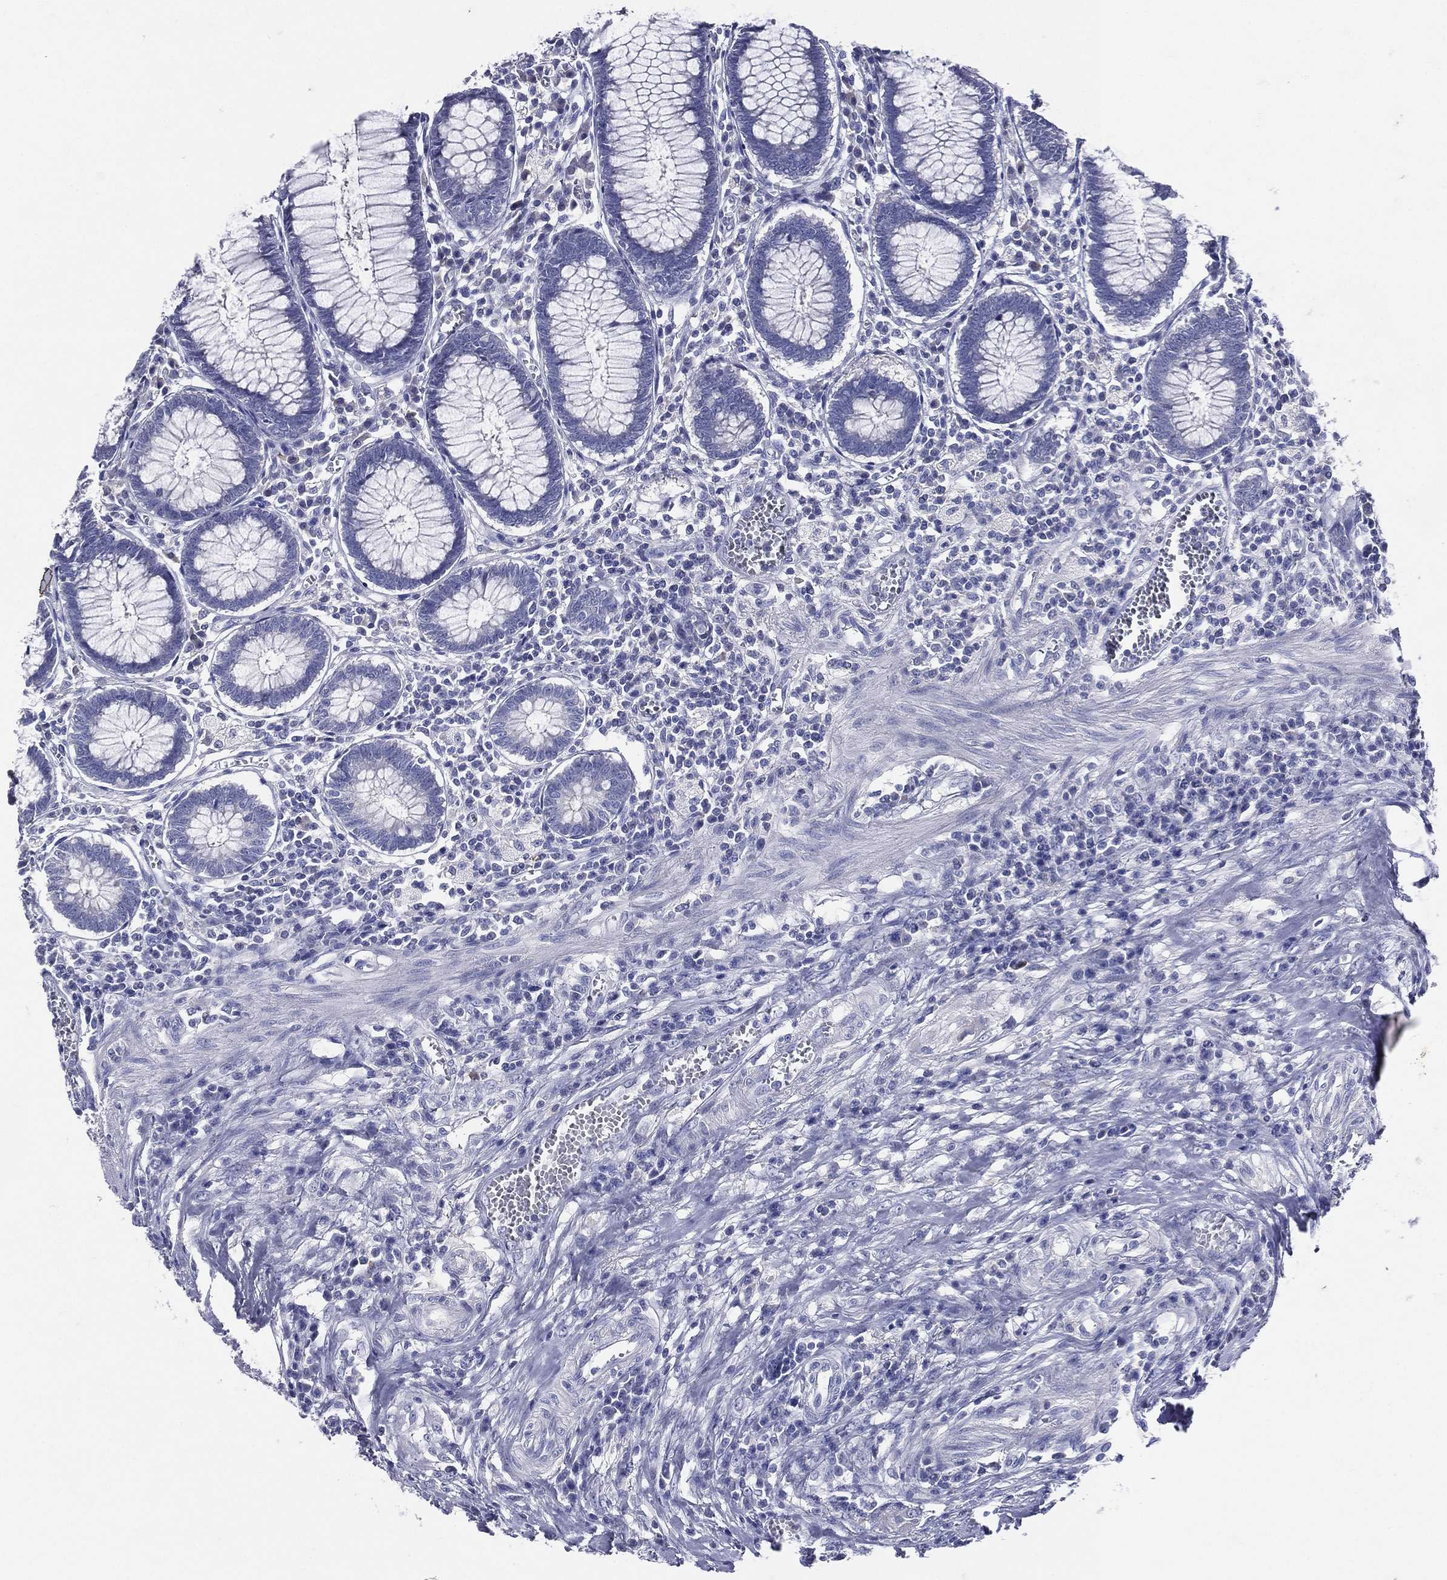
{"staining": {"intensity": "negative", "quantity": "none", "location": "none"}, "tissue": "colon", "cell_type": "Endothelial cells", "image_type": "normal", "snomed": [{"axis": "morphology", "description": "Normal tissue, NOS"}, {"axis": "topography", "description": "Colon"}], "caption": "IHC of unremarkable colon reveals no expression in endothelial cells.", "gene": "TGM1", "patient": {"sex": "male", "age": 65}}